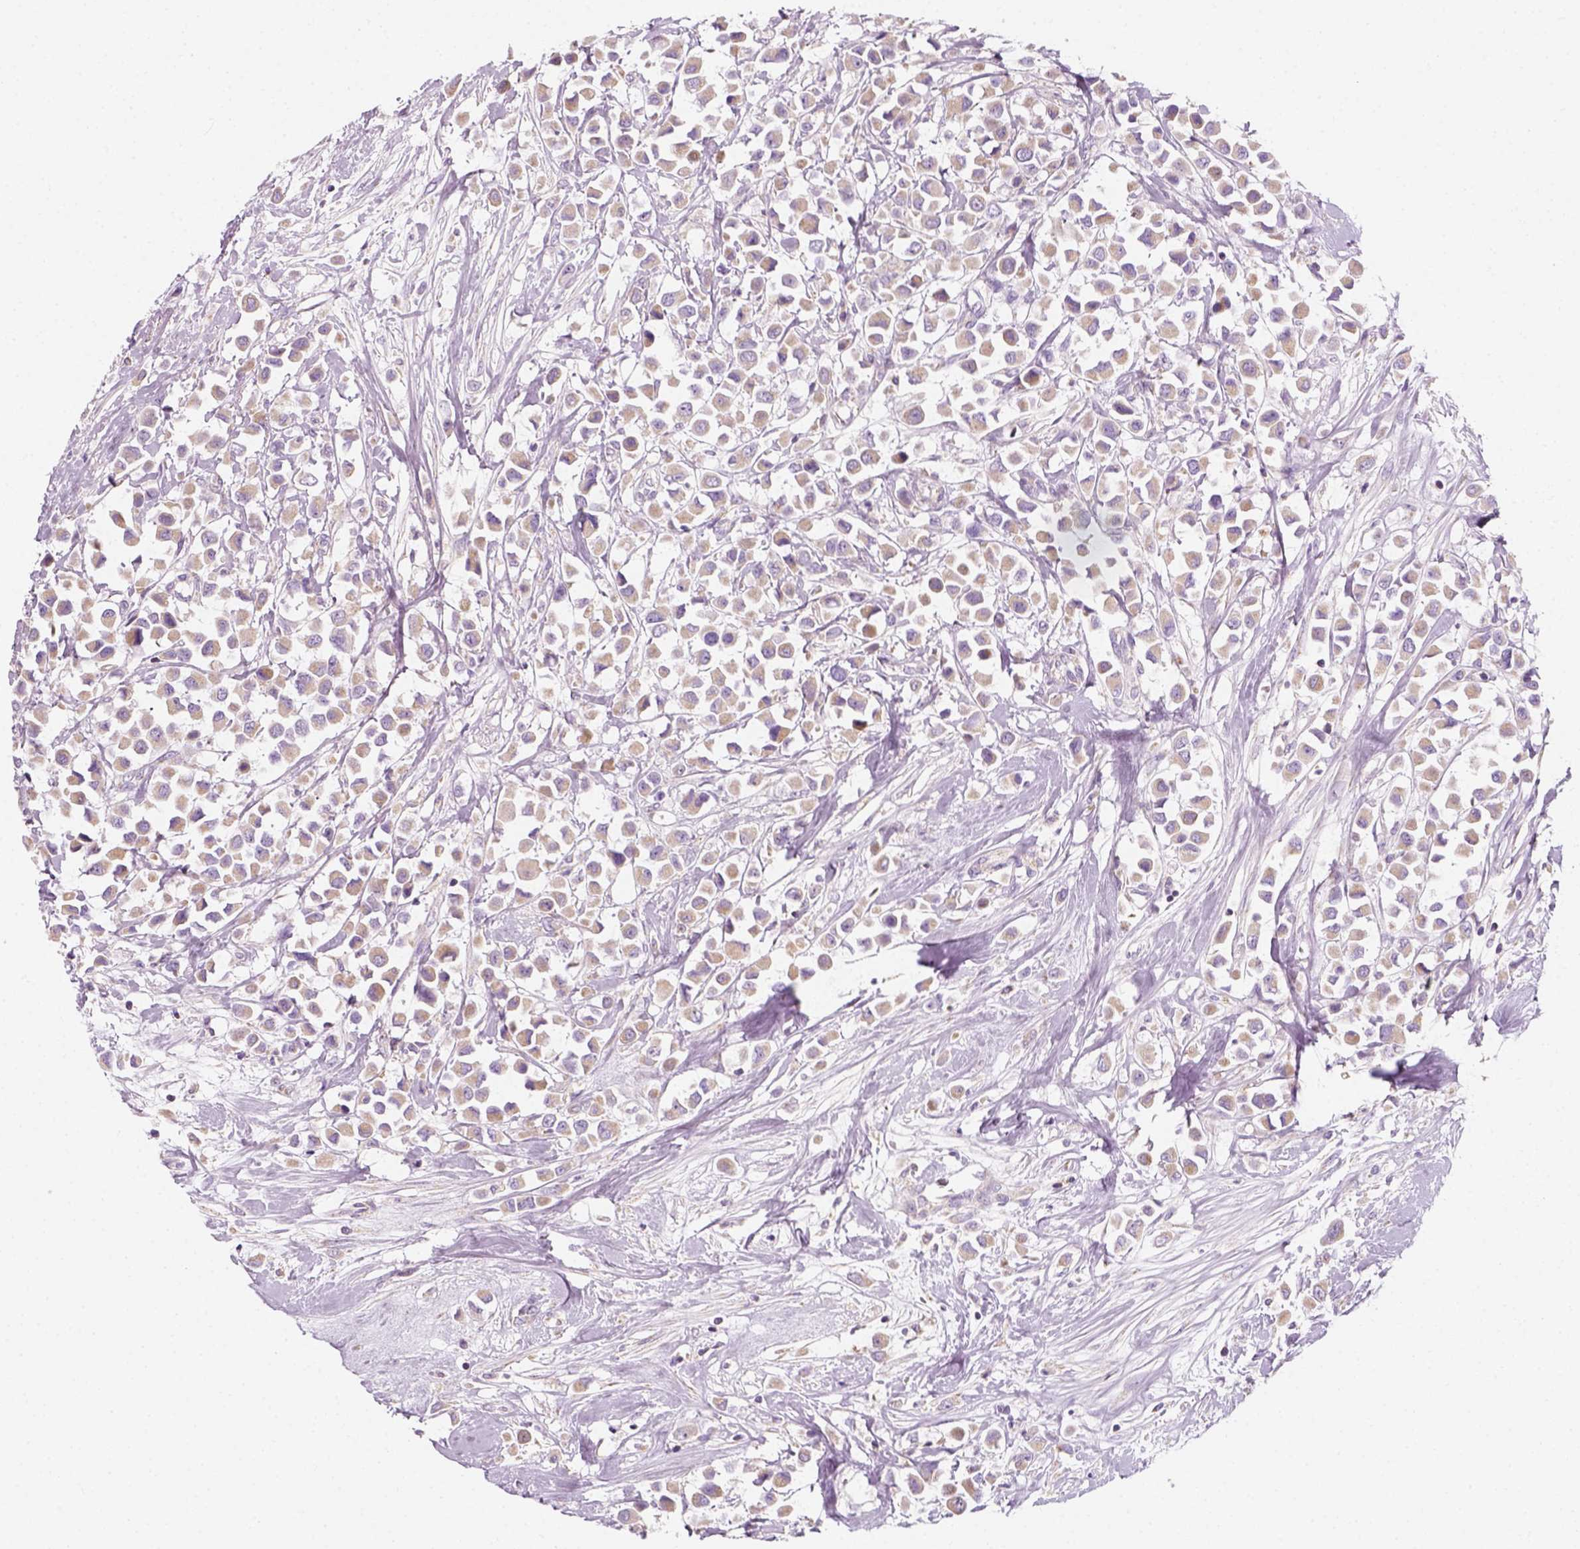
{"staining": {"intensity": "weak", "quantity": ">75%", "location": "cytoplasmic/membranous"}, "tissue": "breast cancer", "cell_type": "Tumor cells", "image_type": "cancer", "snomed": [{"axis": "morphology", "description": "Duct carcinoma"}, {"axis": "topography", "description": "Breast"}], "caption": "IHC histopathology image of neoplastic tissue: breast cancer stained using immunohistochemistry (IHC) exhibits low levels of weak protein expression localized specifically in the cytoplasmic/membranous of tumor cells, appearing as a cytoplasmic/membranous brown color.", "gene": "AWAT2", "patient": {"sex": "female", "age": 61}}